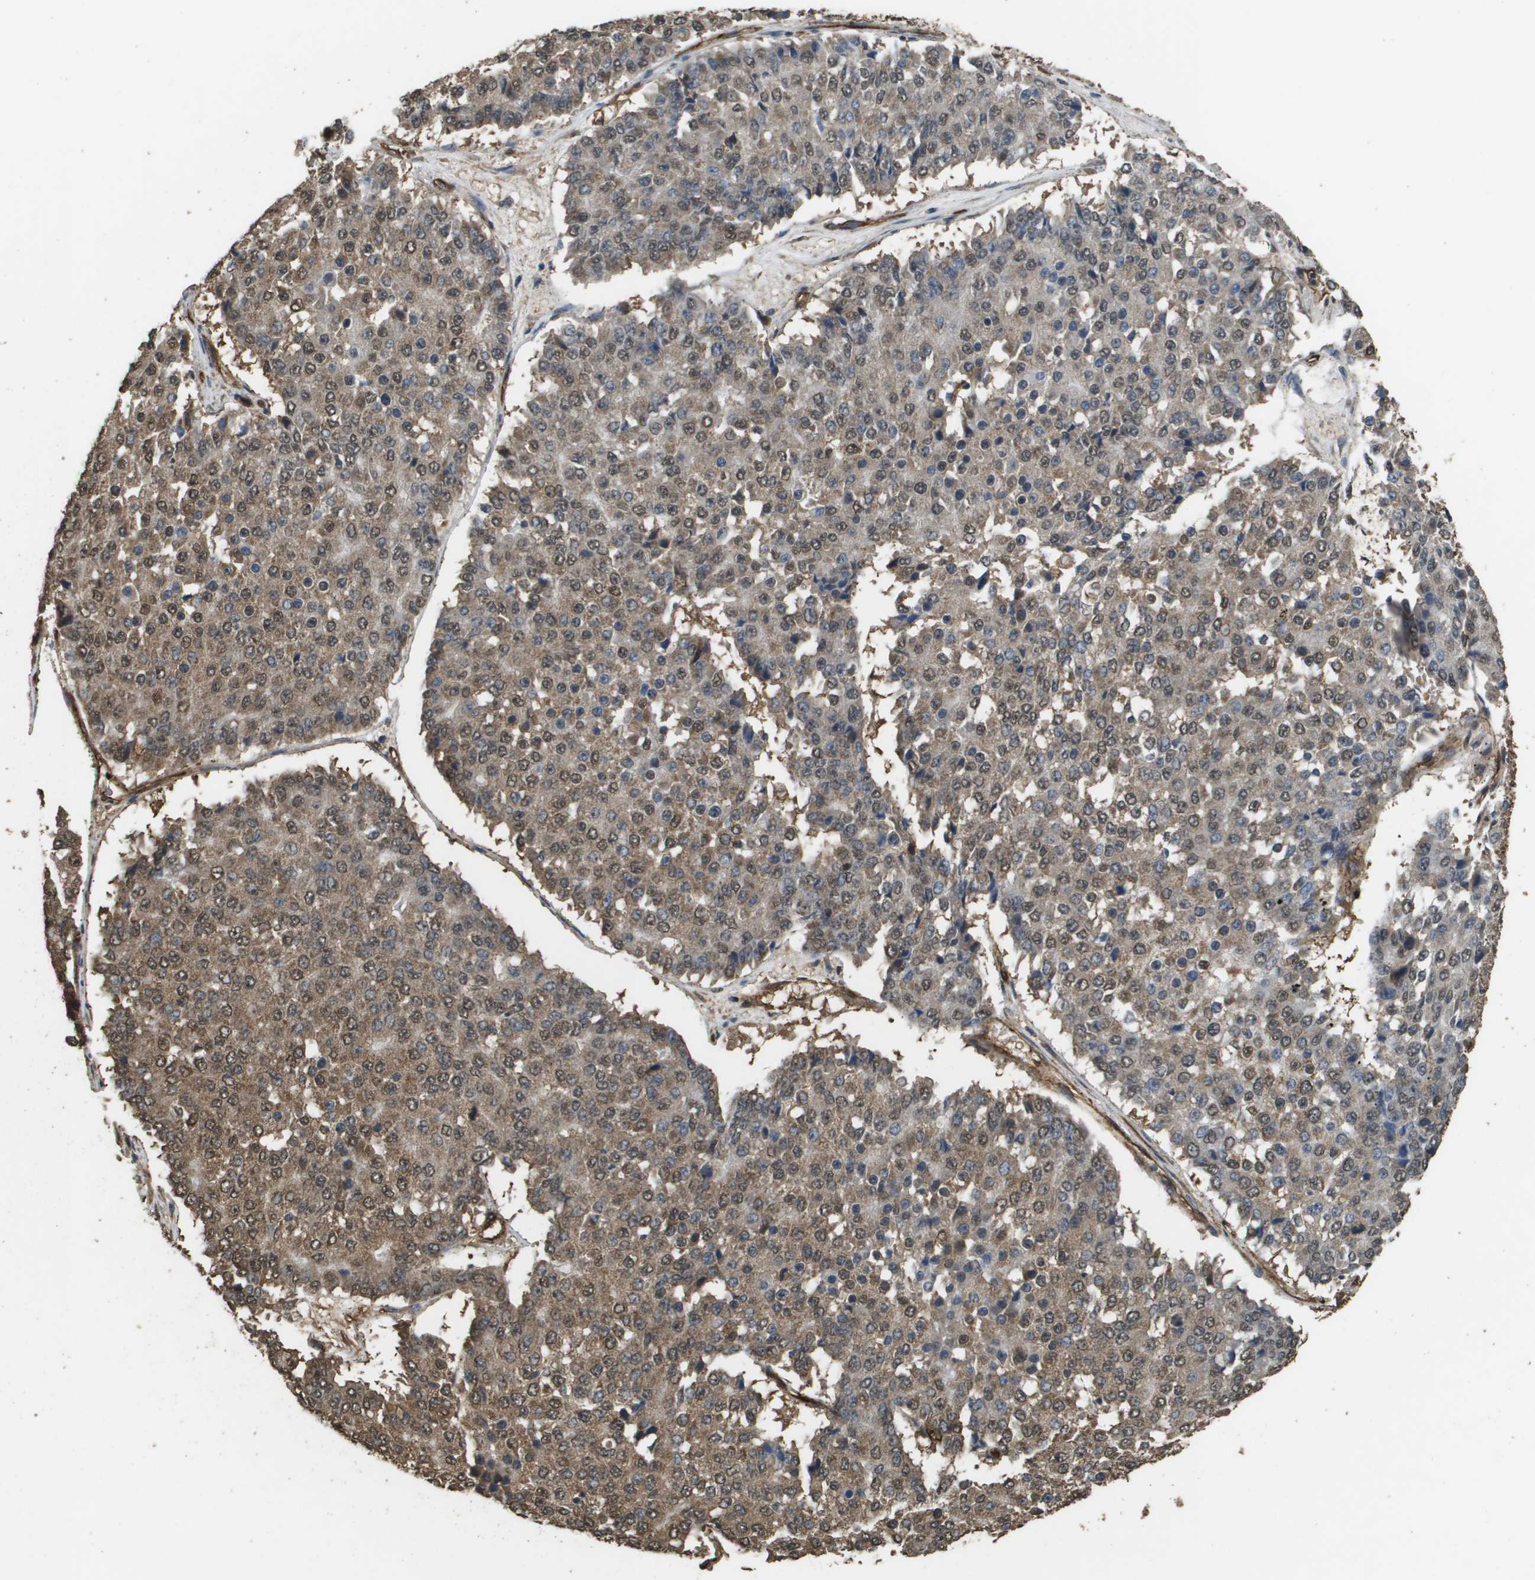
{"staining": {"intensity": "moderate", "quantity": ">75%", "location": "cytoplasmic/membranous,nuclear"}, "tissue": "pancreatic cancer", "cell_type": "Tumor cells", "image_type": "cancer", "snomed": [{"axis": "morphology", "description": "Adenocarcinoma, NOS"}, {"axis": "topography", "description": "Pancreas"}], "caption": "Human pancreatic cancer (adenocarcinoma) stained for a protein (brown) shows moderate cytoplasmic/membranous and nuclear positive expression in approximately >75% of tumor cells.", "gene": "AAMP", "patient": {"sex": "male", "age": 50}}